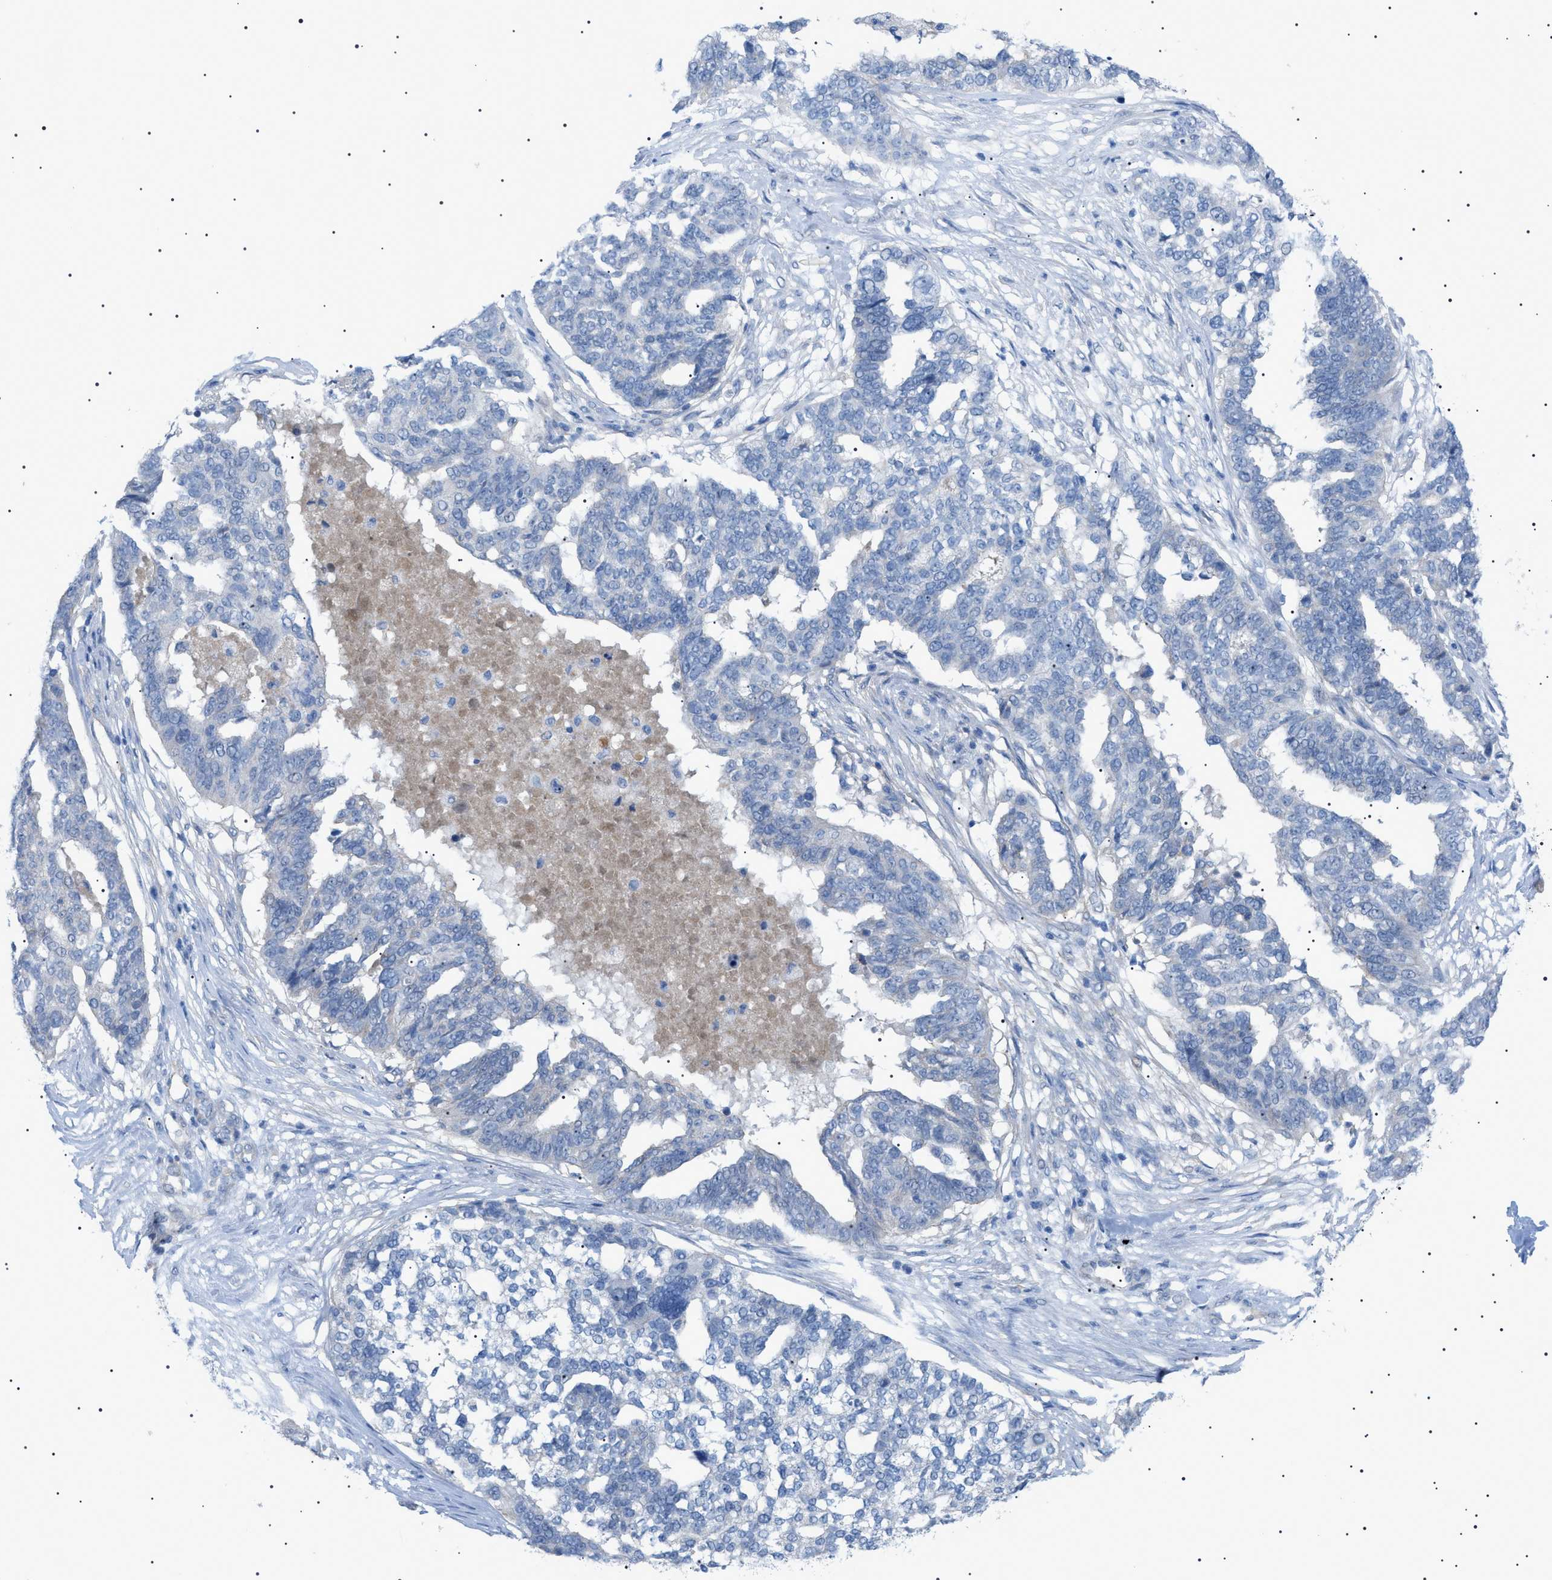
{"staining": {"intensity": "negative", "quantity": "none", "location": "none"}, "tissue": "ovarian cancer", "cell_type": "Tumor cells", "image_type": "cancer", "snomed": [{"axis": "morphology", "description": "Cystadenocarcinoma, serous, NOS"}, {"axis": "topography", "description": "Ovary"}], "caption": "There is no significant expression in tumor cells of ovarian cancer. (Immunohistochemistry, brightfield microscopy, high magnification).", "gene": "ADAMTS1", "patient": {"sex": "female", "age": 59}}